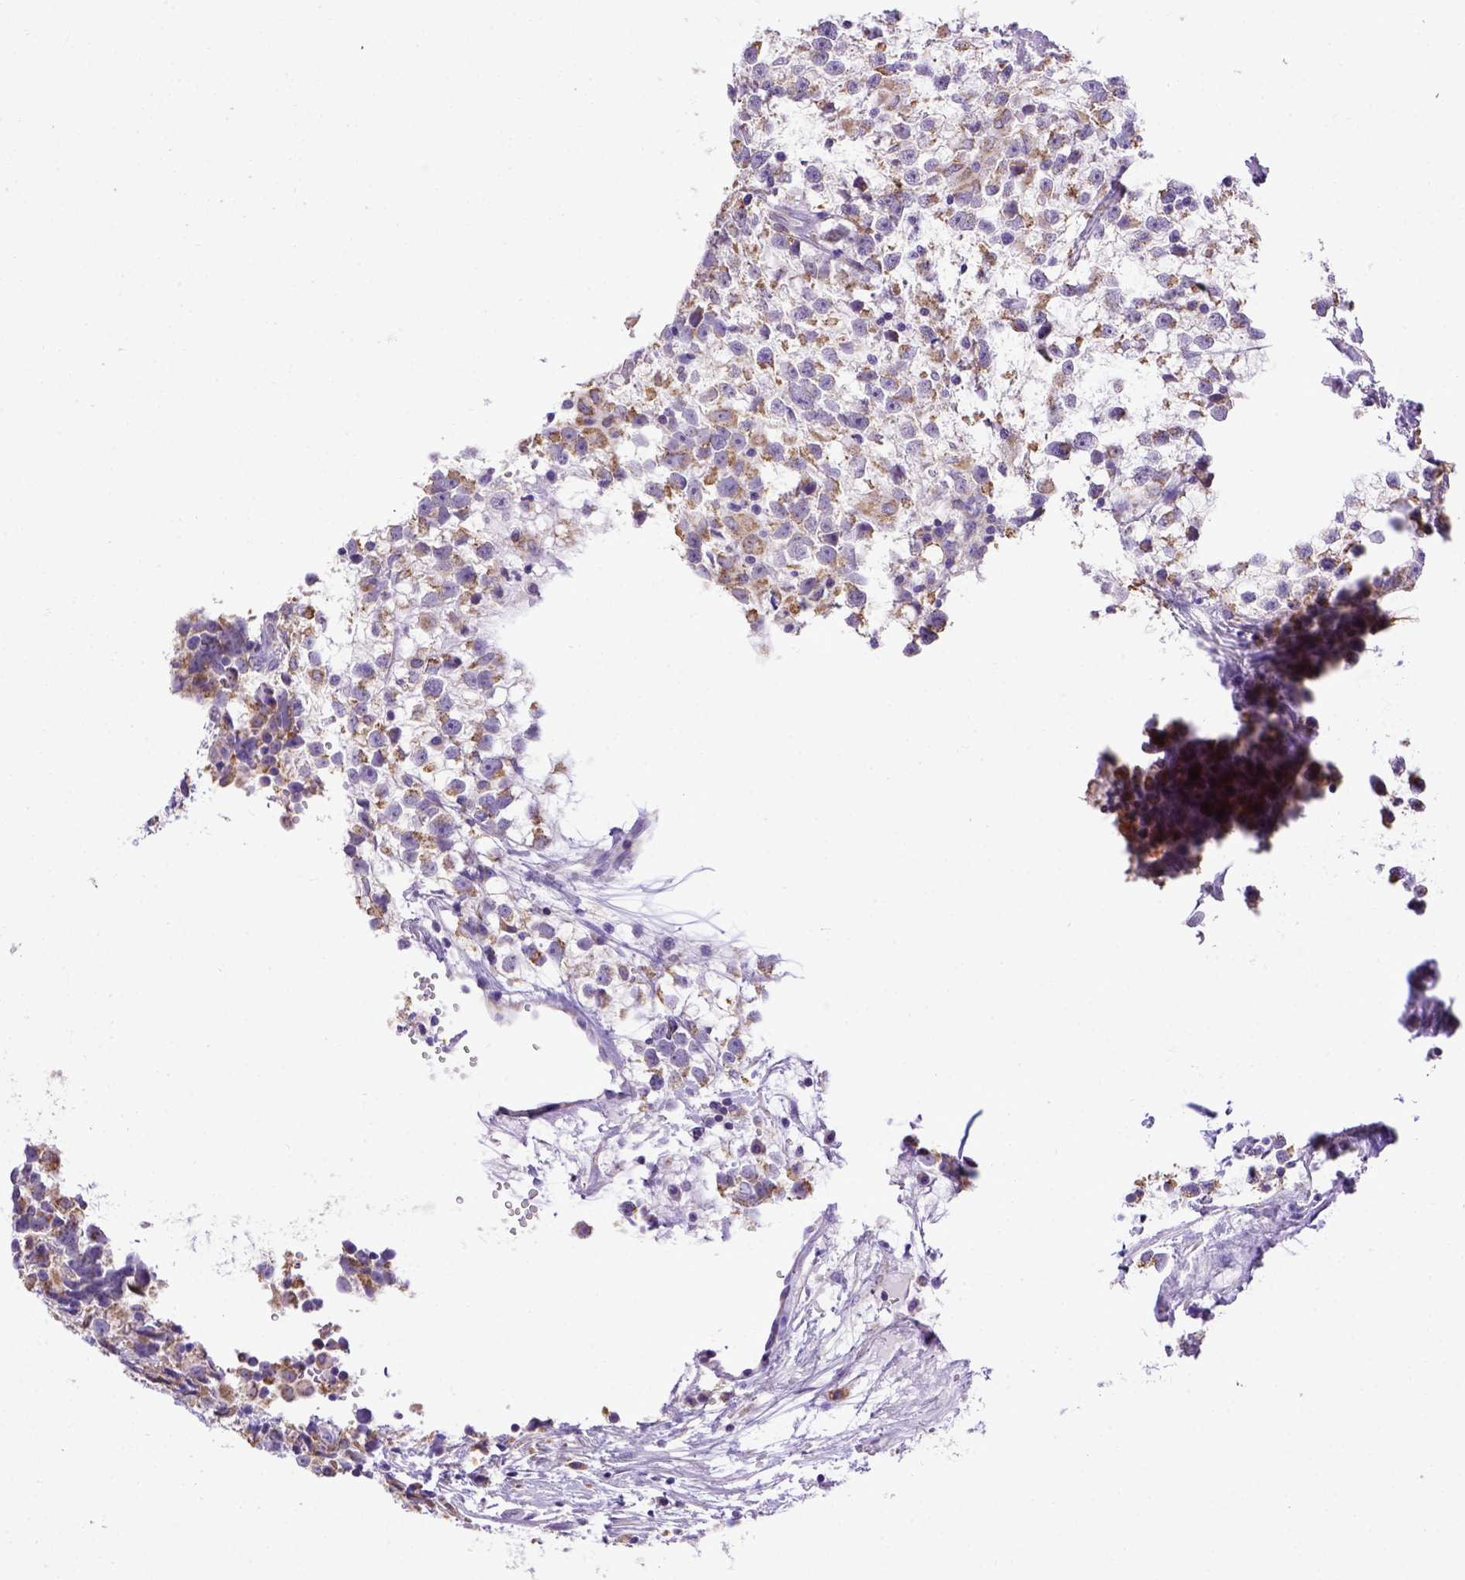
{"staining": {"intensity": "weak", "quantity": ">75%", "location": "cytoplasmic/membranous"}, "tissue": "testis cancer", "cell_type": "Tumor cells", "image_type": "cancer", "snomed": [{"axis": "morphology", "description": "Seminoma, NOS"}, {"axis": "topography", "description": "Testis"}], "caption": "Immunohistochemical staining of seminoma (testis) displays low levels of weak cytoplasmic/membranous protein expression in about >75% of tumor cells.", "gene": "SPEF1", "patient": {"sex": "male", "age": 31}}